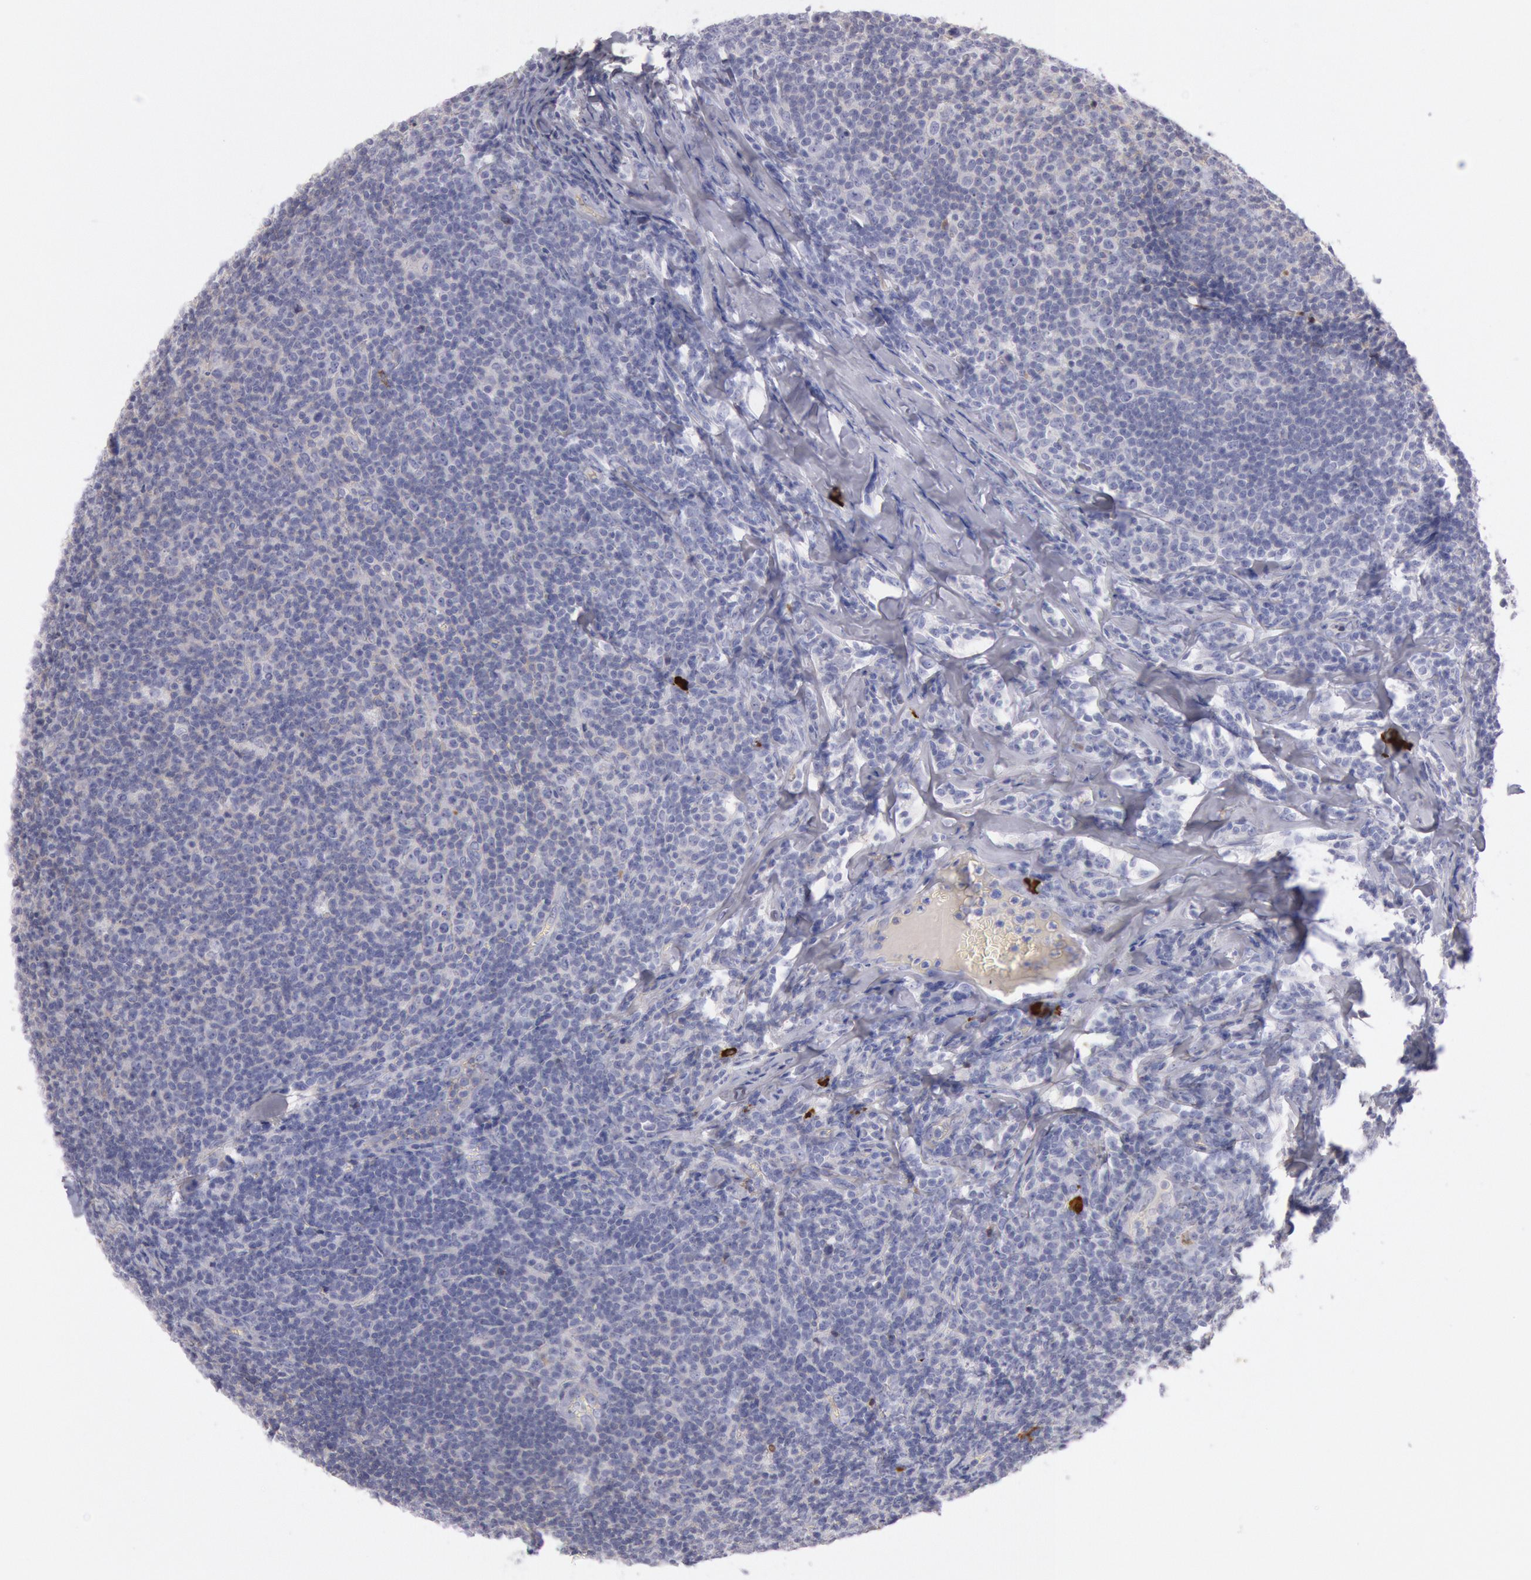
{"staining": {"intensity": "negative", "quantity": "none", "location": "none"}, "tissue": "lymphoma", "cell_type": "Tumor cells", "image_type": "cancer", "snomed": [{"axis": "morphology", "description": "Malignant lymphoma, non-Hodgkin's type, Low grade"}, {"axis": "topography", "description": "Lymph node"}], "caption": "This is a photomicrograph of immunohistochemistry staining of lymphoma, which shows no staining in tumor cells.", "gene": "IGHA1", "patient": {"sex": "male", "age": 74}}